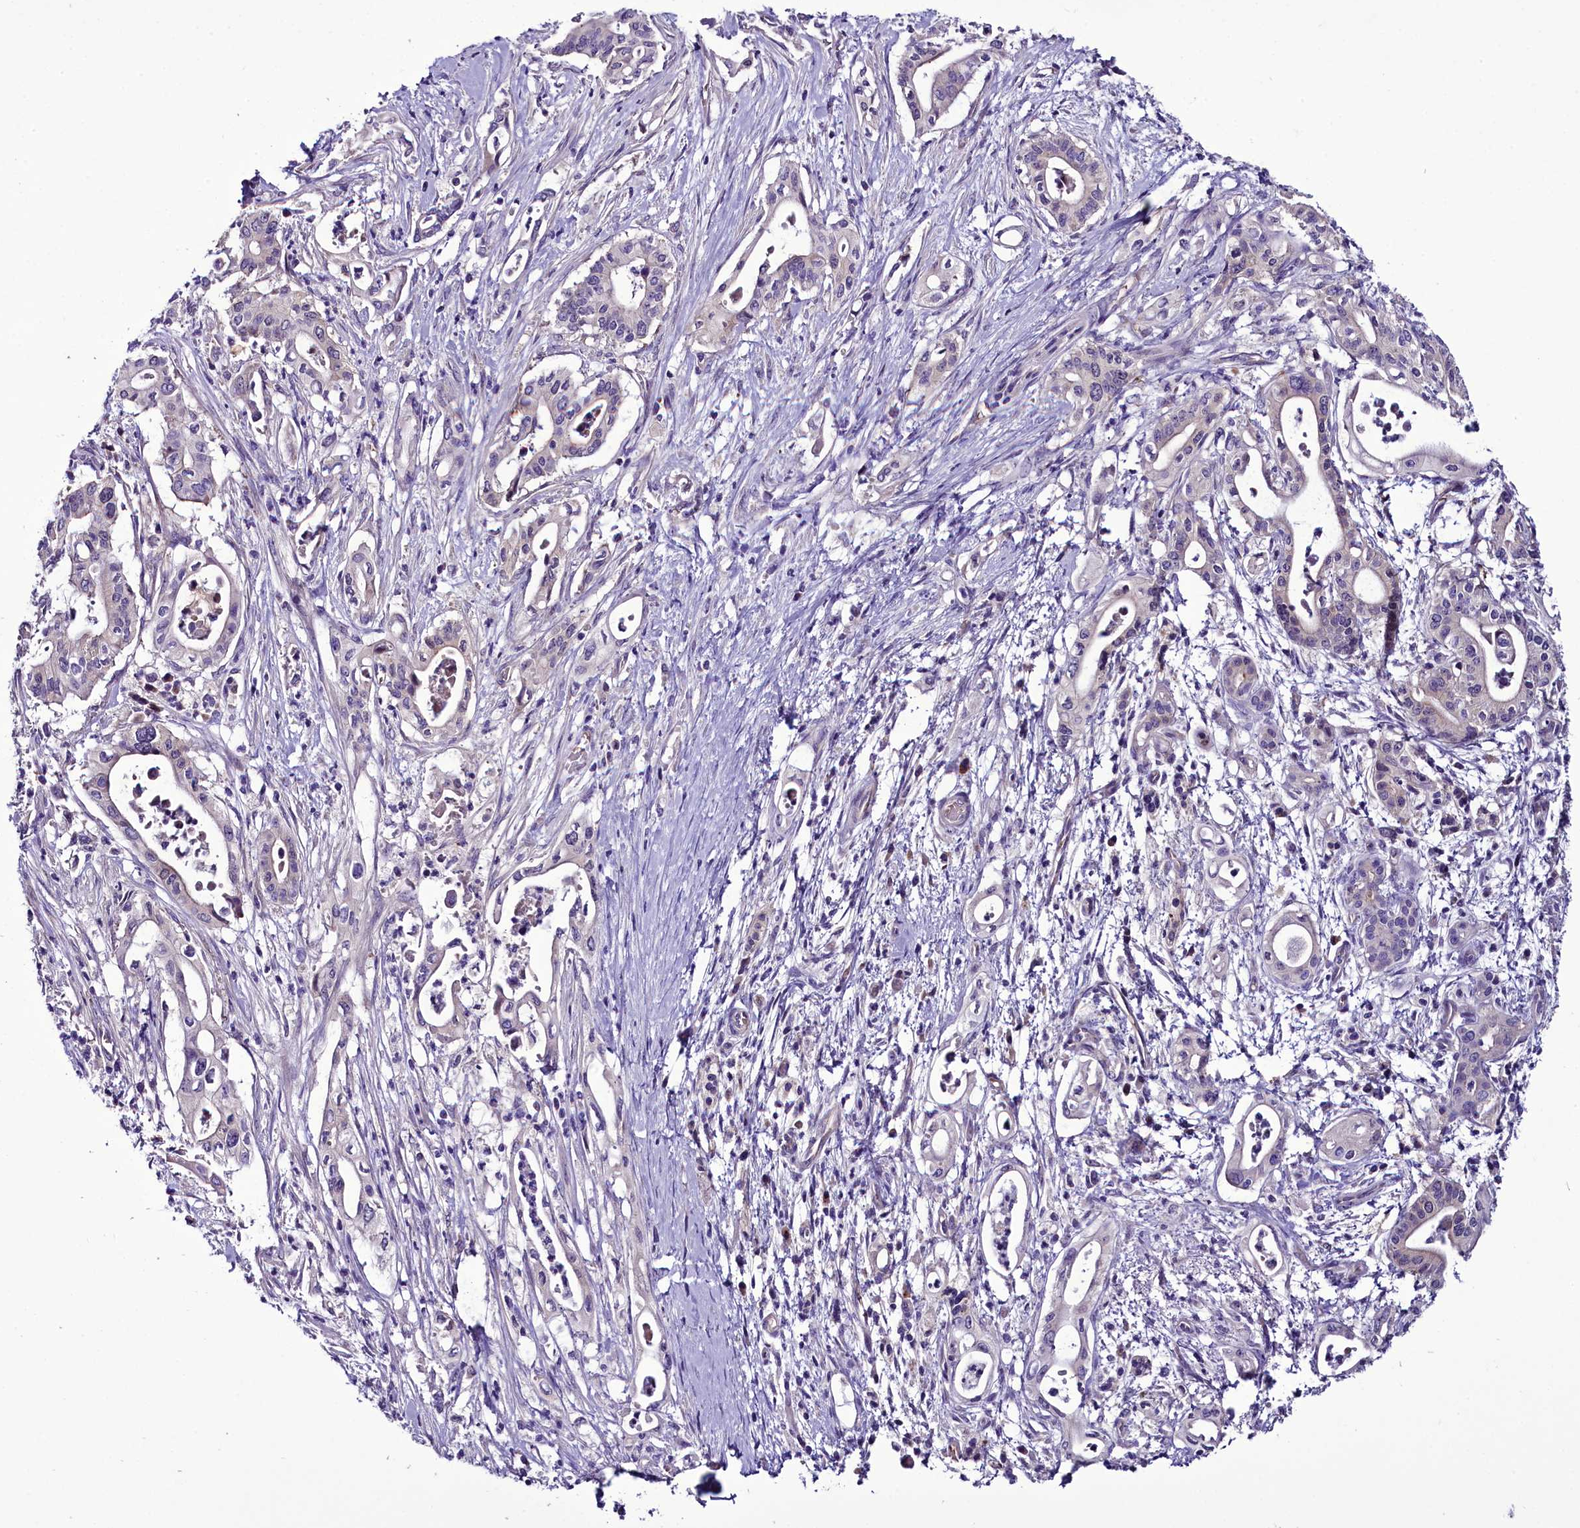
{"staining": {"intensity": "negative", "quantity": "none", "location": "none"}, "tissue": "pancreatic cancer", "cell_type": "Tumor cells", "image_type": "cancer", "snomed": [{"axis": "morphology", "description": "Adenocarcinoma, NOS"}, {"axis": "topography", "description": "Pancreas"}], "caption": "Pancreatic adenocarcinoma was stained to show a protein in brown. There is no significant positivity in tumor cells.", "gene": "C9orf40", "patient": {"sex": "female", "age": 77}}